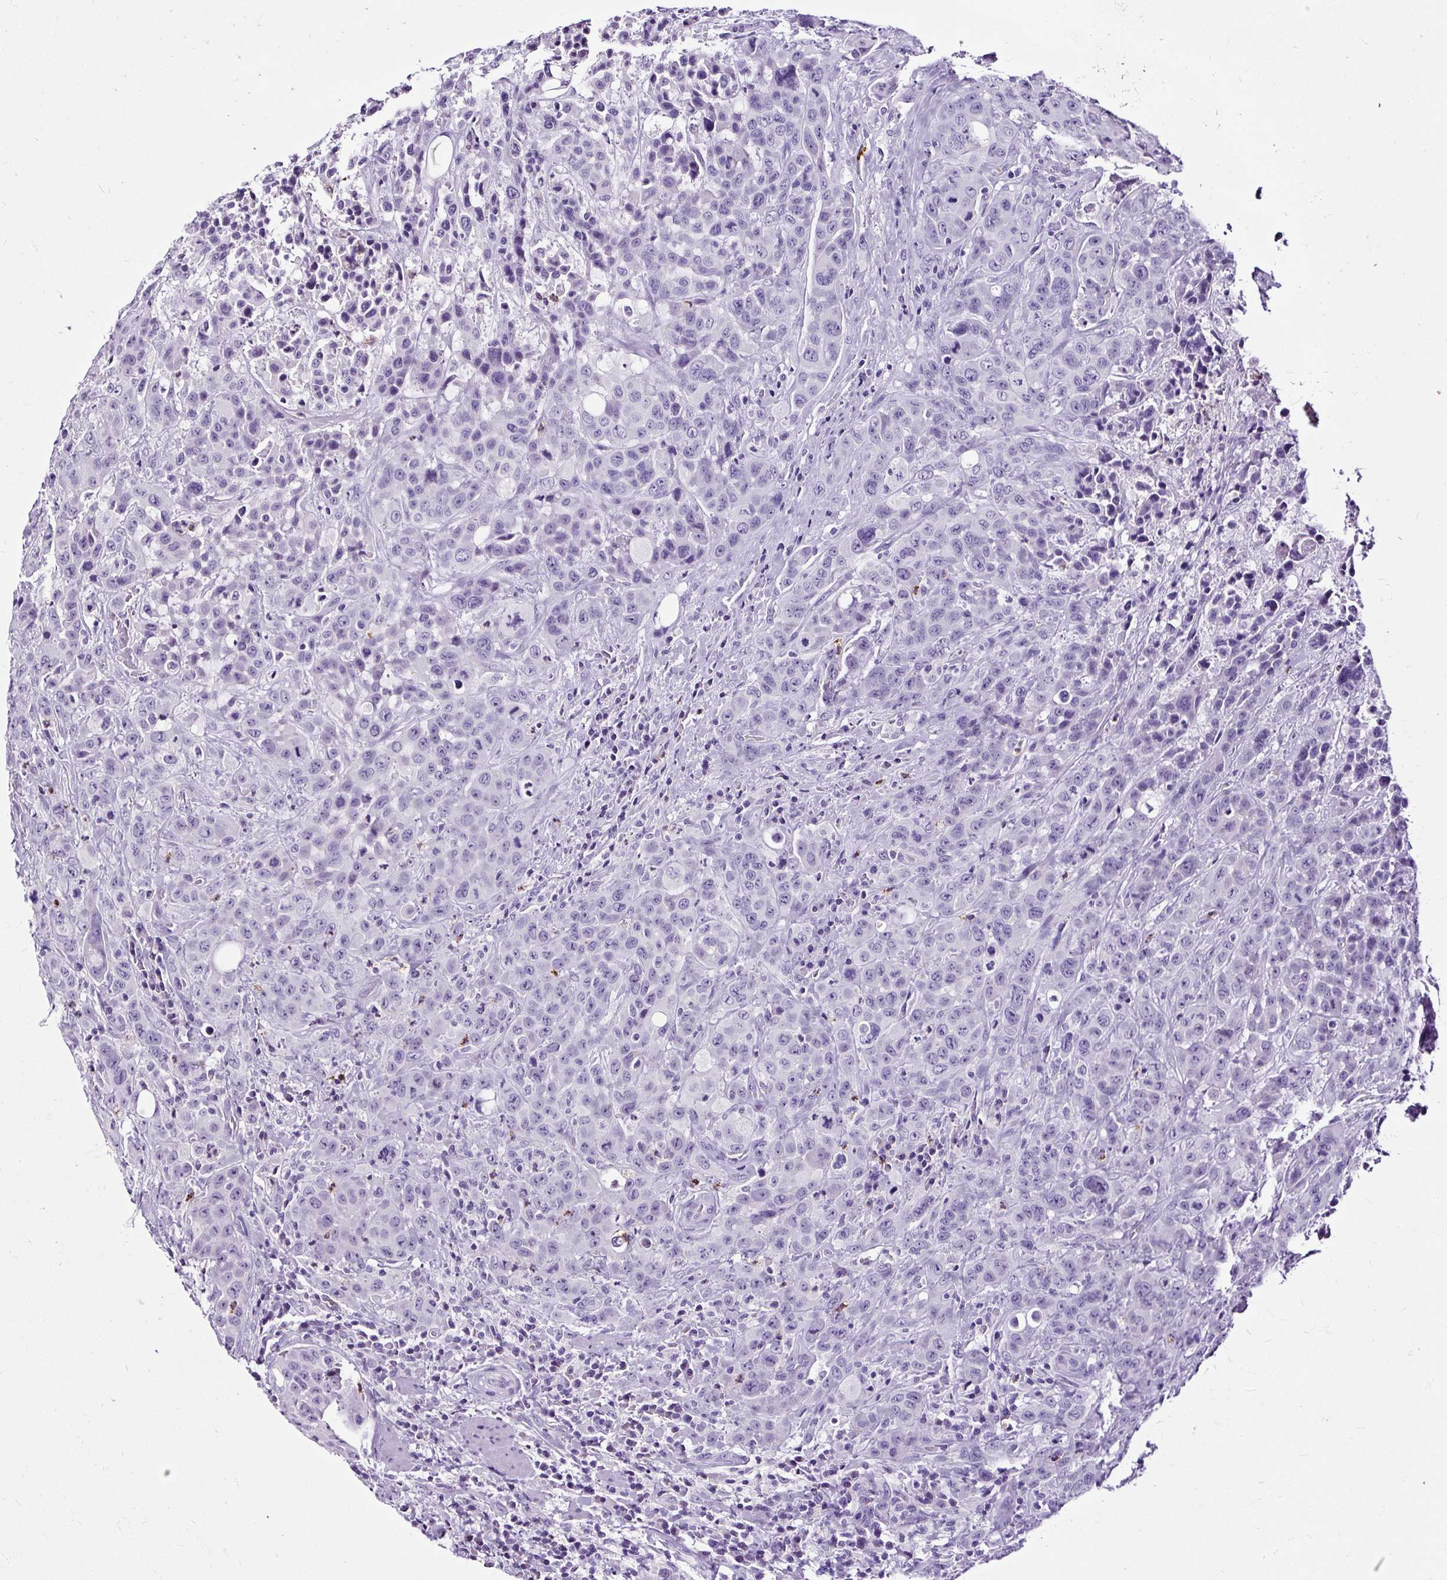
{"staining": {"intensity": "negative", "quantity": "none", "location": "none"}, "tissue": "colorectal cancer", "cell_type": "Tumor cells", "image_type": "cancer", "snomed": [{"axis": "morphology", "description": "Adenocarcinoma, NOS"}, {"axis": "topography", "description": "Colon"}], "caption": "DAB (3,3'-diaminobenzidine) immunohistochemical staining of adenocarcinoma (colorectal) reveals no significant staining in tumor cells.", "gene": "SLC7A8", "patient": {"sex": "male", "age": 62}}